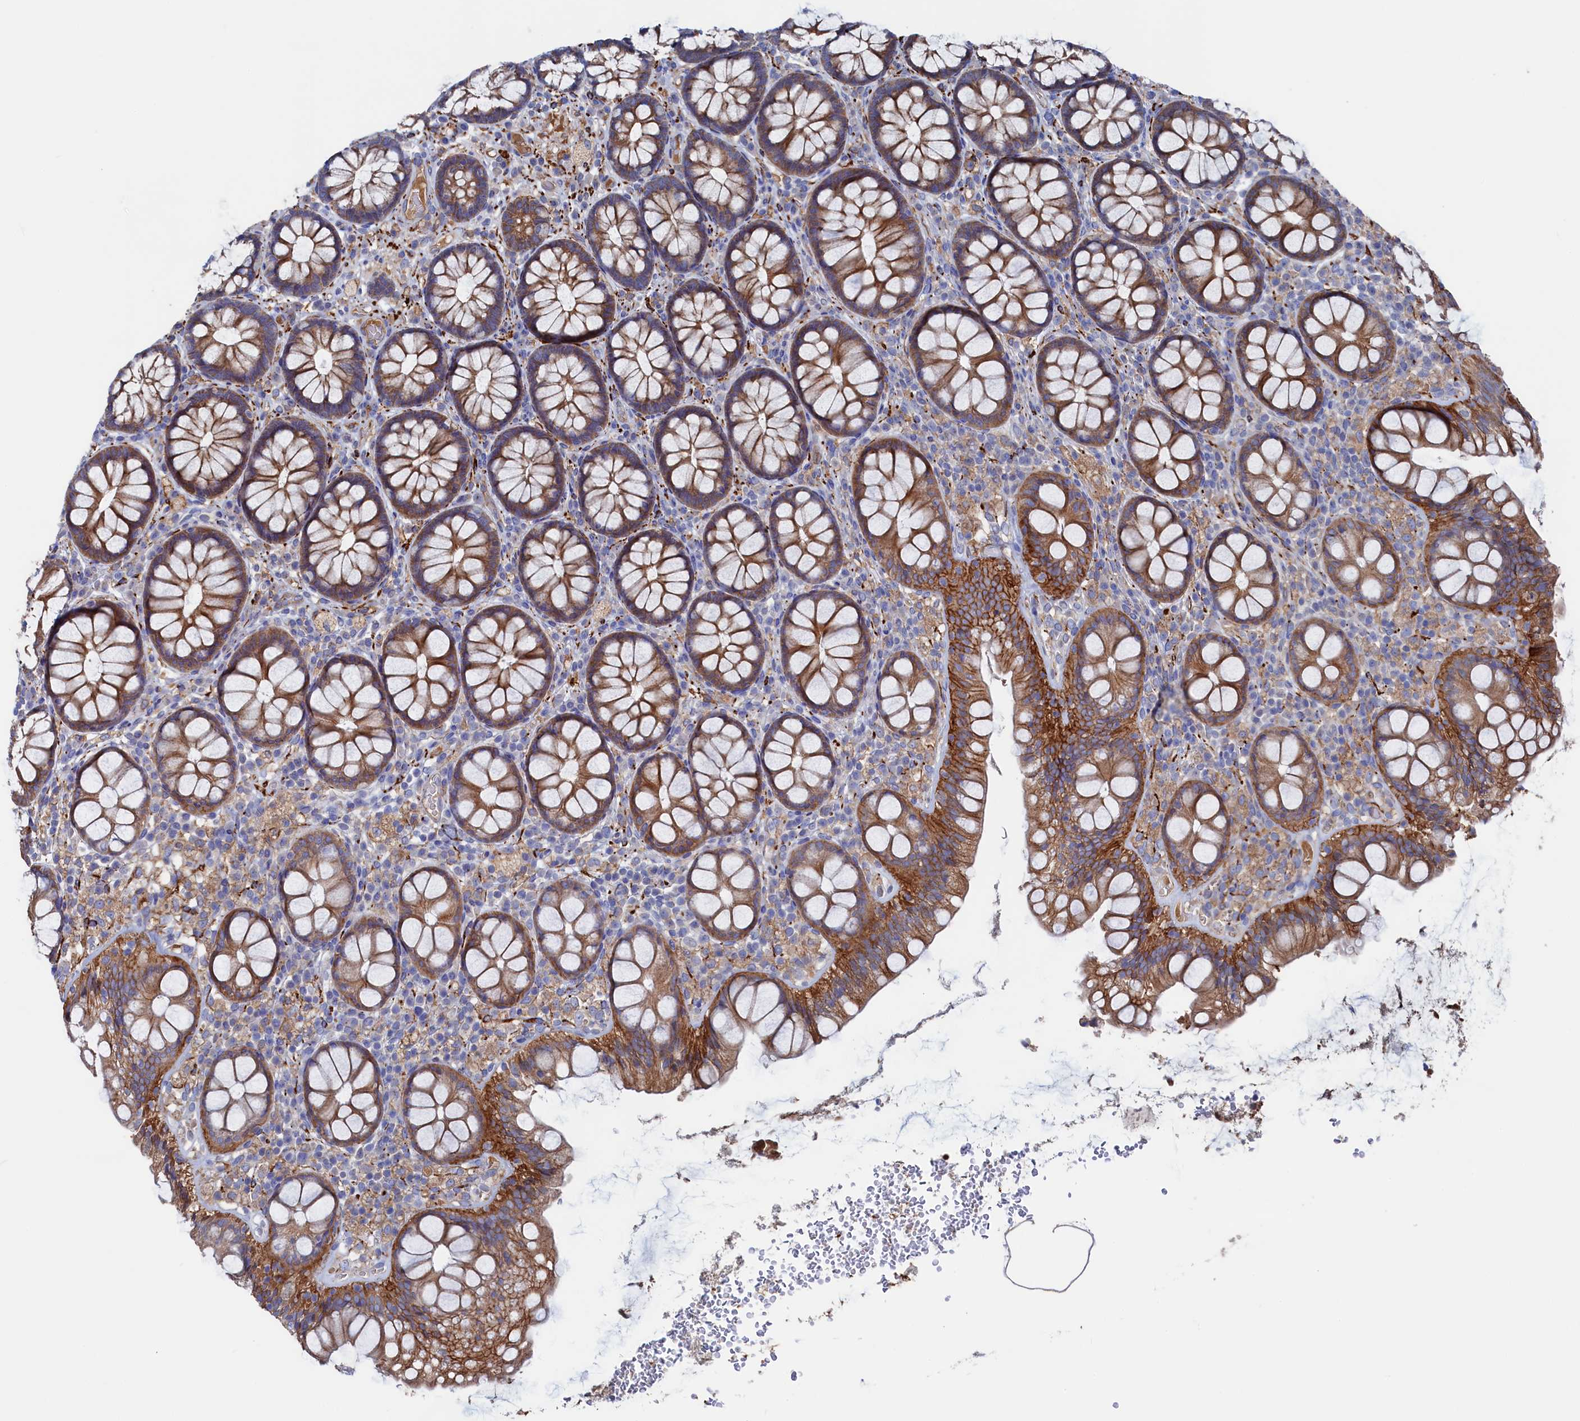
{"staining": {"intensity": "moderate", "quantity": "25%-75%", "location": "cytoplasmic/membranous"}, "tissue": "rectum", "cell_type": "Glandular cells", "image_type": "normal", "snomed": [{"axis": "morphology", "description": "Normal tissue, NOS"}, {"axis": "topography", "description": "Rectum"}], "caption": "Immunohistochemical staining of benign rectum displays 25%-75% levels of moderate cytoplasmic/membranous protein staining in about 25%-75% of glandular cells.", "gene": "C12orf73", "patient": {"sex": "male", "age": 83}}